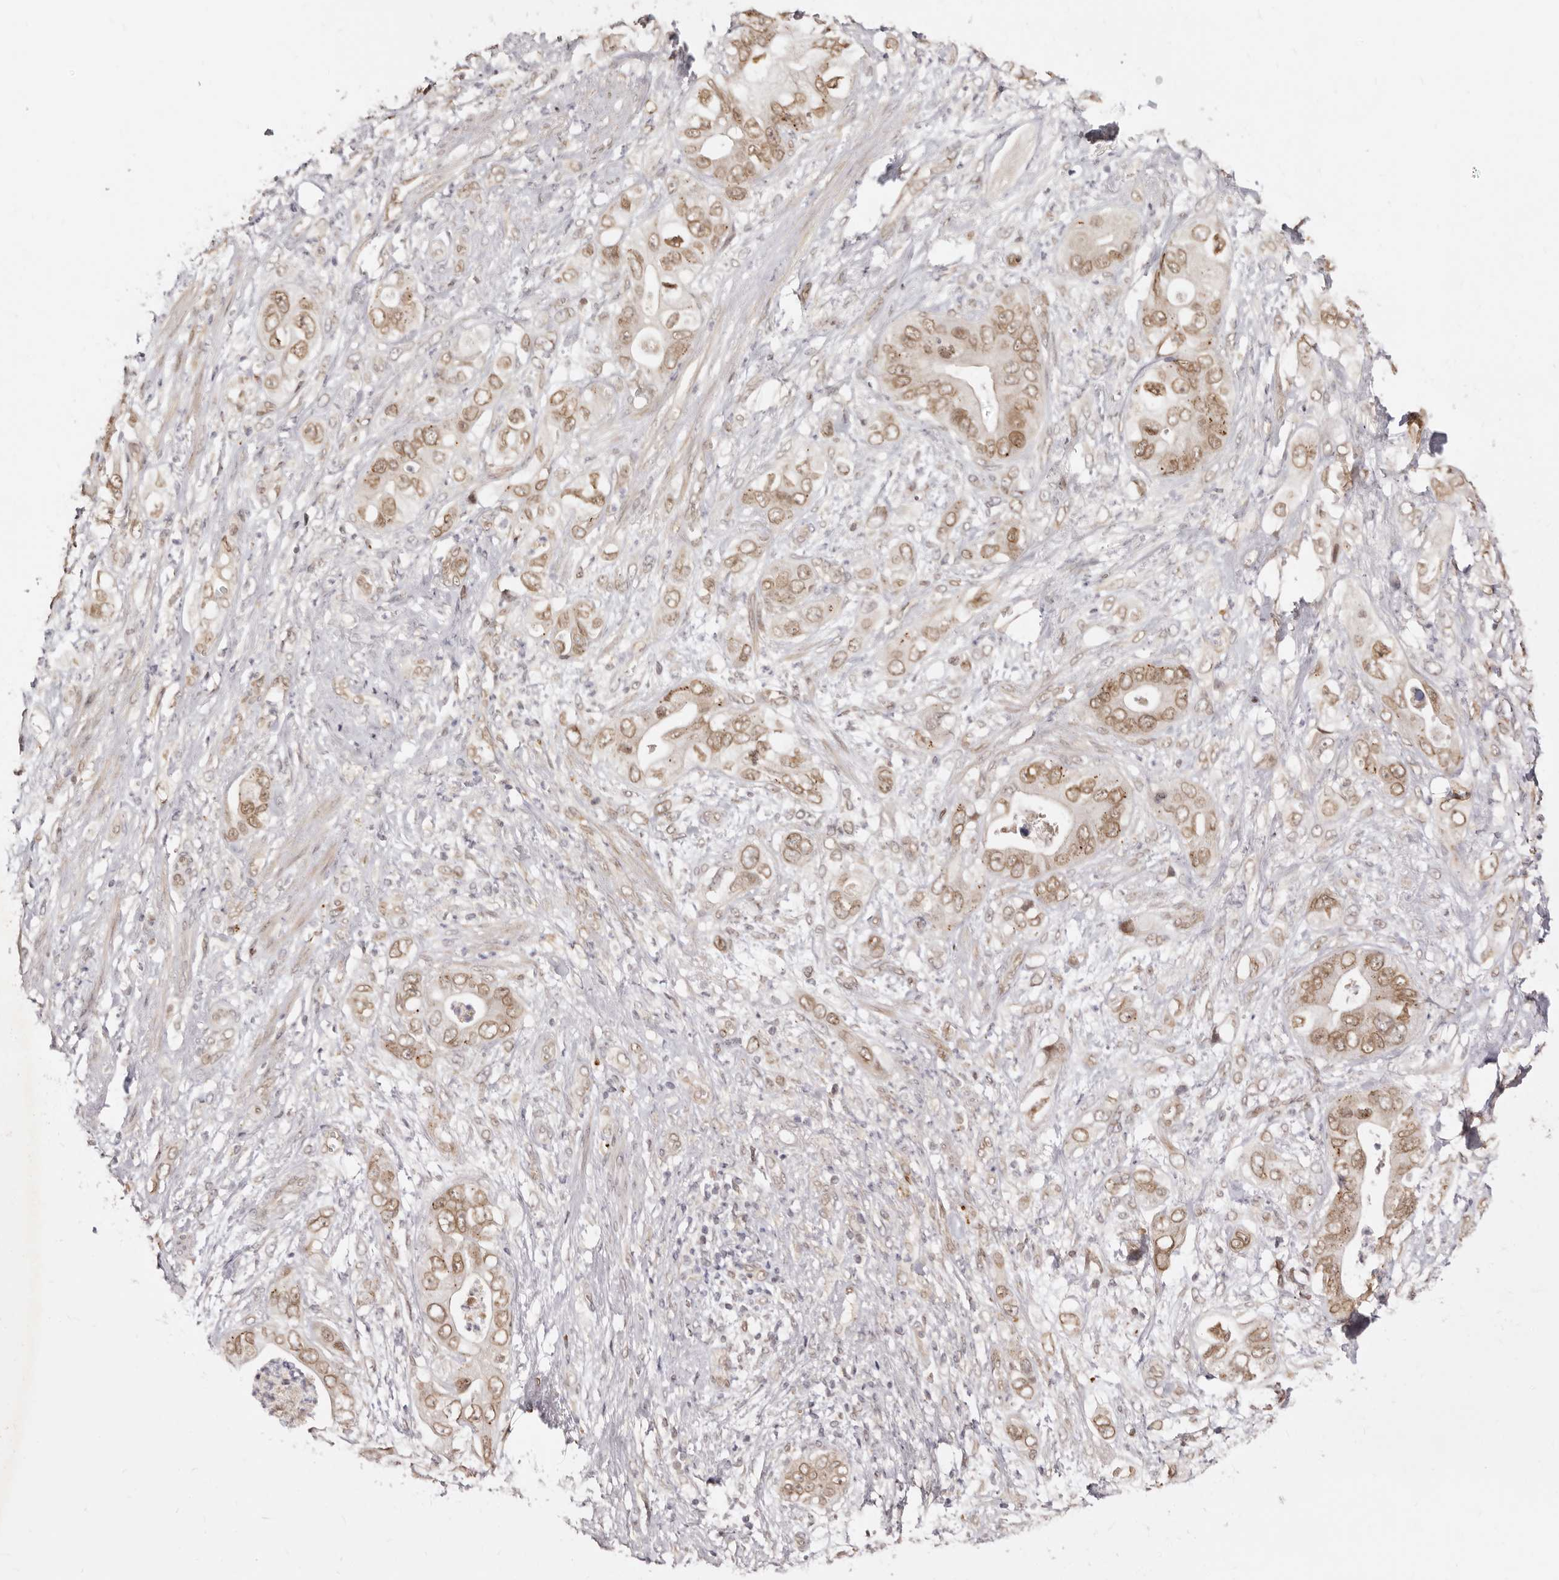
{"staining": {"intensity": "moderate", "quantity": ">75%", "location": "nuclear"}, "tissue": "pancreatic cancer", "cell_type": "Tumor cells", "image_type": "cancer", "snomed": [{"axis": "morphology", "description": "Adenocarcinoma, NOS"}, {"axis": "topography", "description": "Pancreas"}], "caption": "DAB (3,3'-diaminobenzidine) immunohistochemical staining of adenocarcinoma (pancreatic) shows moderate nuclear protein expression in approximately >75% of tumor cells. (Stains: DAB (3,3'-diaminobenzidine) in brown, nuclei in blue, Microscopy: brightfield microscopy at high magnification).", "gene": "LCORL", "patient": {"sex": "female", "age": 78}}